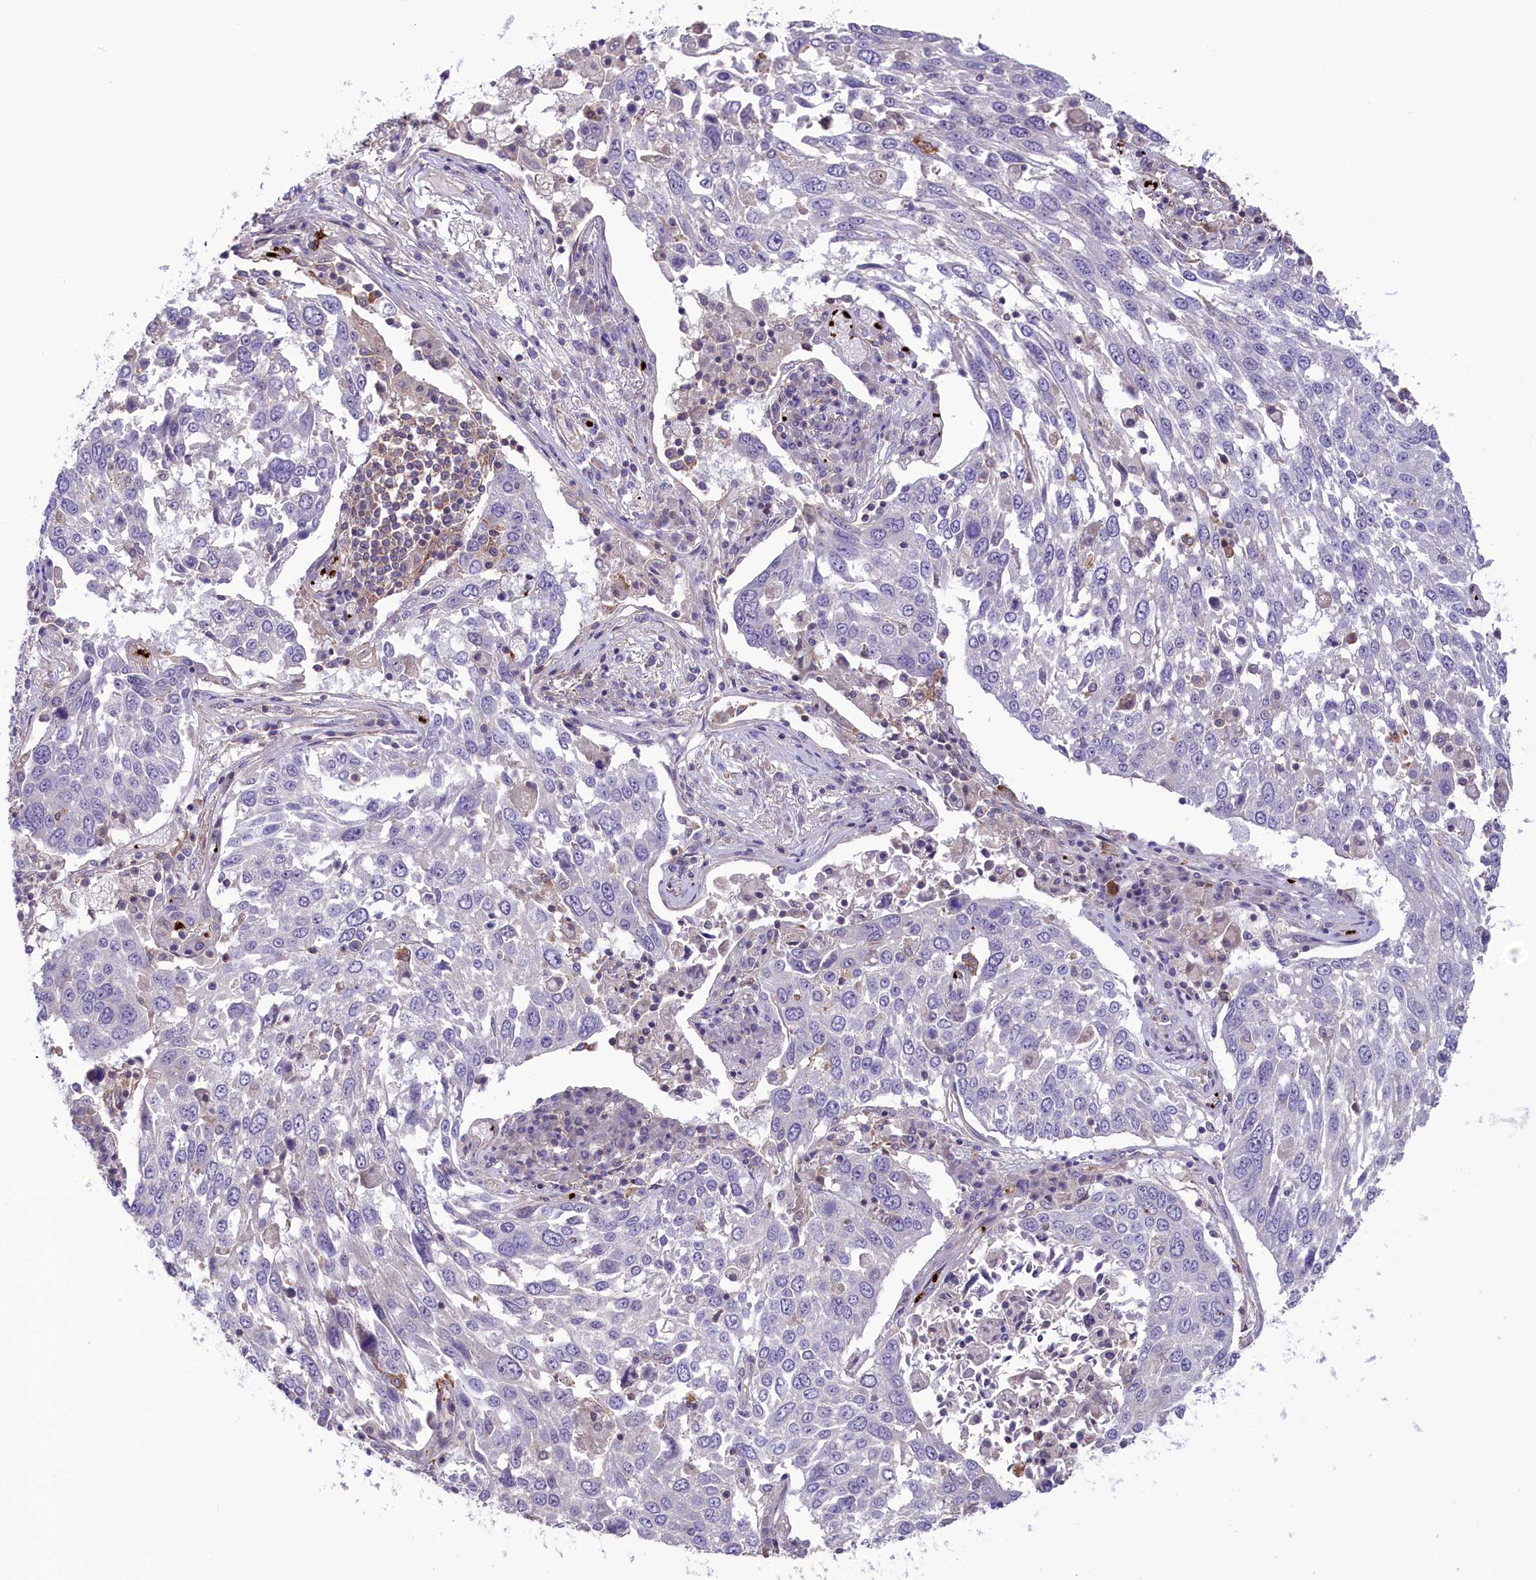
{"staining": {"intensity": "negative", "quantity": "none", "location": "none"}, "tissue": "lung cancer", "cell_type": "Tumor cells", "image_type": "cancer", "snomed": [{"axis": "morphology", "description": "Squamous cell carcinoma, NOS"}, {"axis": "topography", "description": "Lung"}], "caption": "Squamous cell carcinoma (lung) stained for a protein using IHC demonstrates no staining tumor cells.", "gene": "HEATR3", "patient": {"sex": "male", "age": 65}}